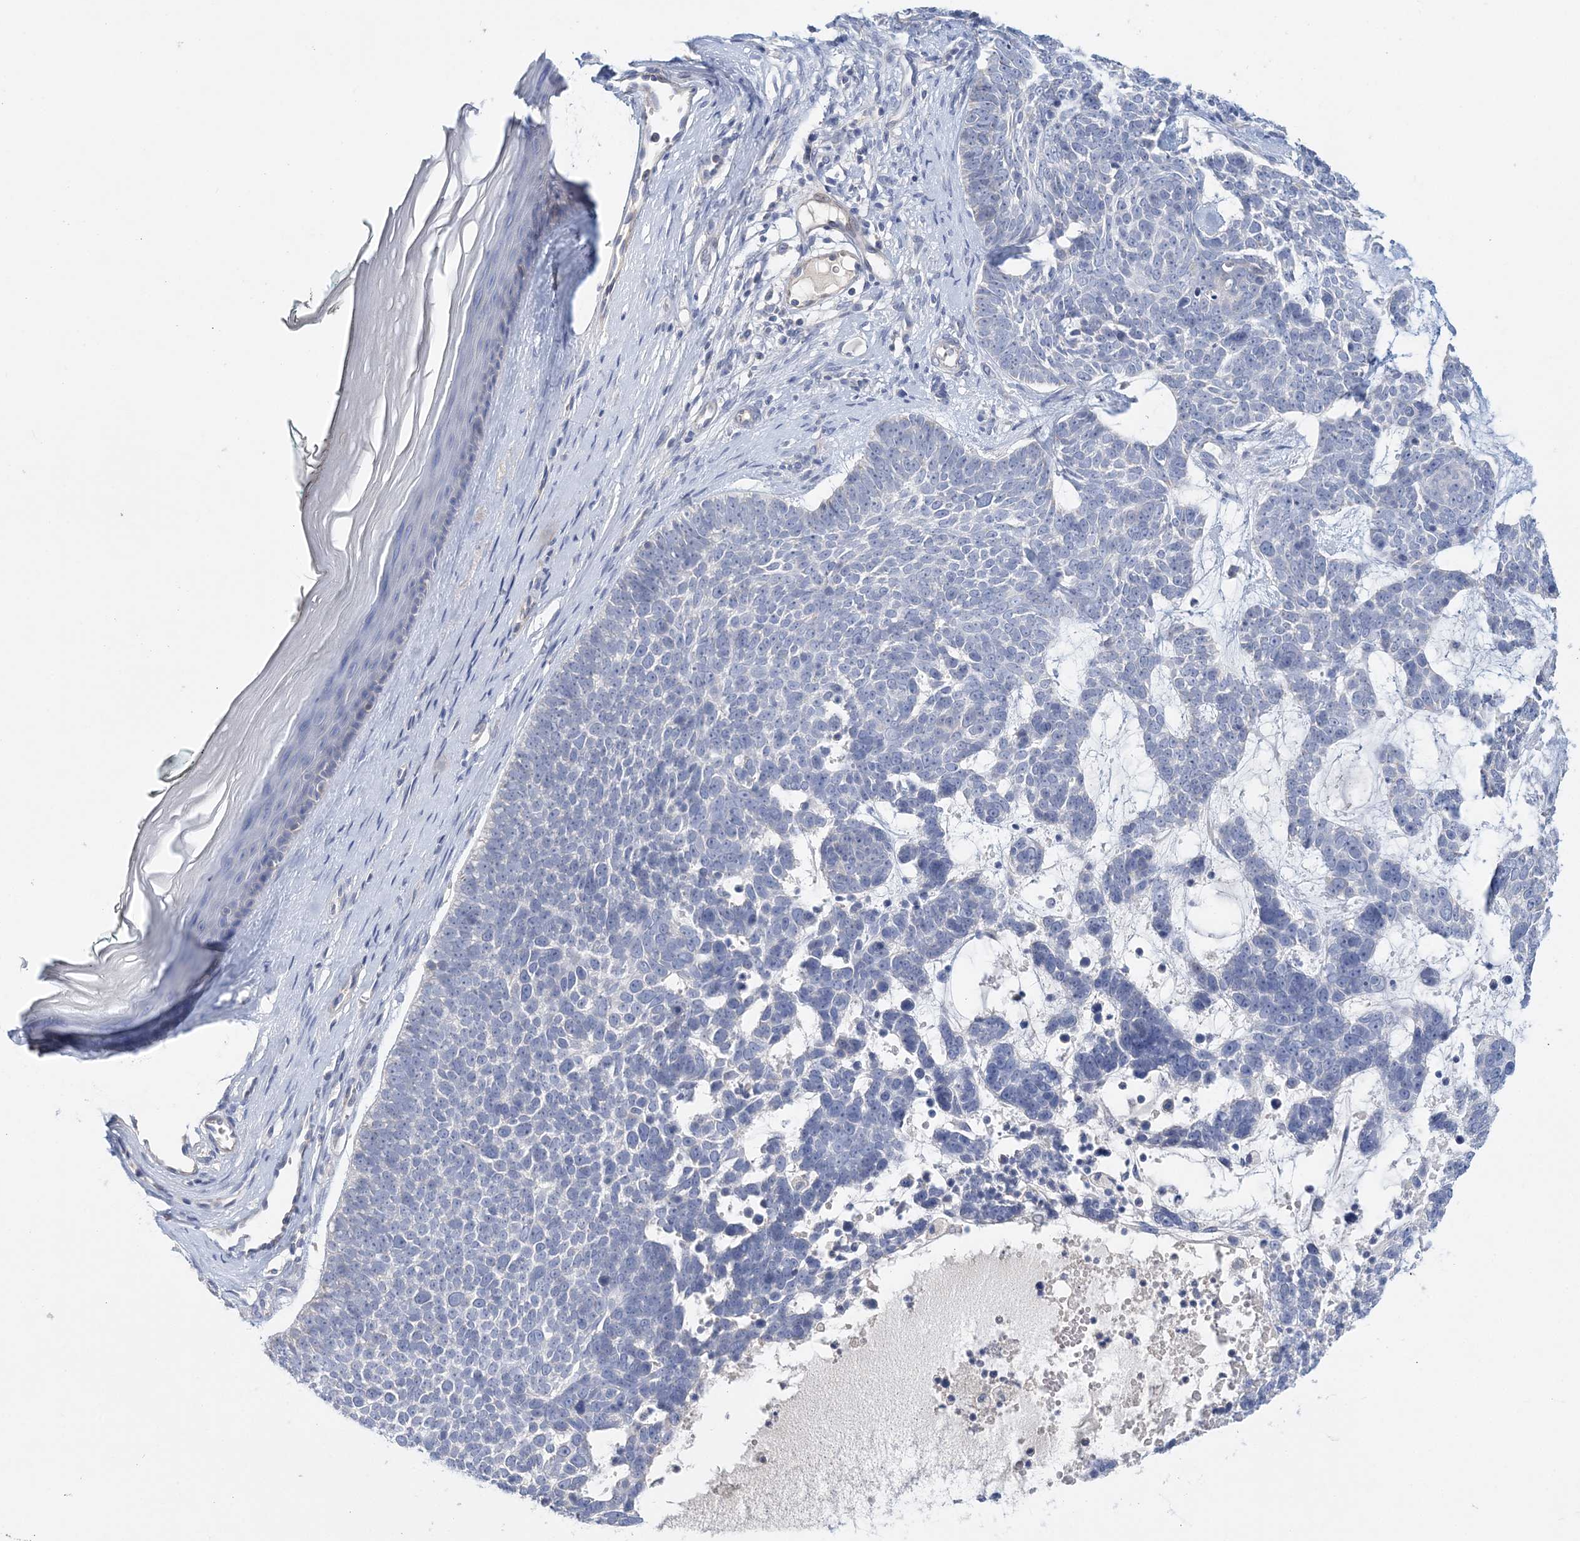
{"staining": {"intensity": "negative", "quantity": "none", "location": "none"}, "tissue": "skin cancer", "cell_type": "Tumor cells", "image_type": "cancer", "snomed": [{"axis": "morphology", "description": "Basal cell carcinoma"}, {"axis": "topography", "description": "Skin"}], "caption": "Human skin cancer (basal cell carcinoma) stained for a protein using immunohistochemistry exhibits no positivity in tumor cells.", "gene": "LRRIQ4", "patient": {"sex": "female", "age": 81}}